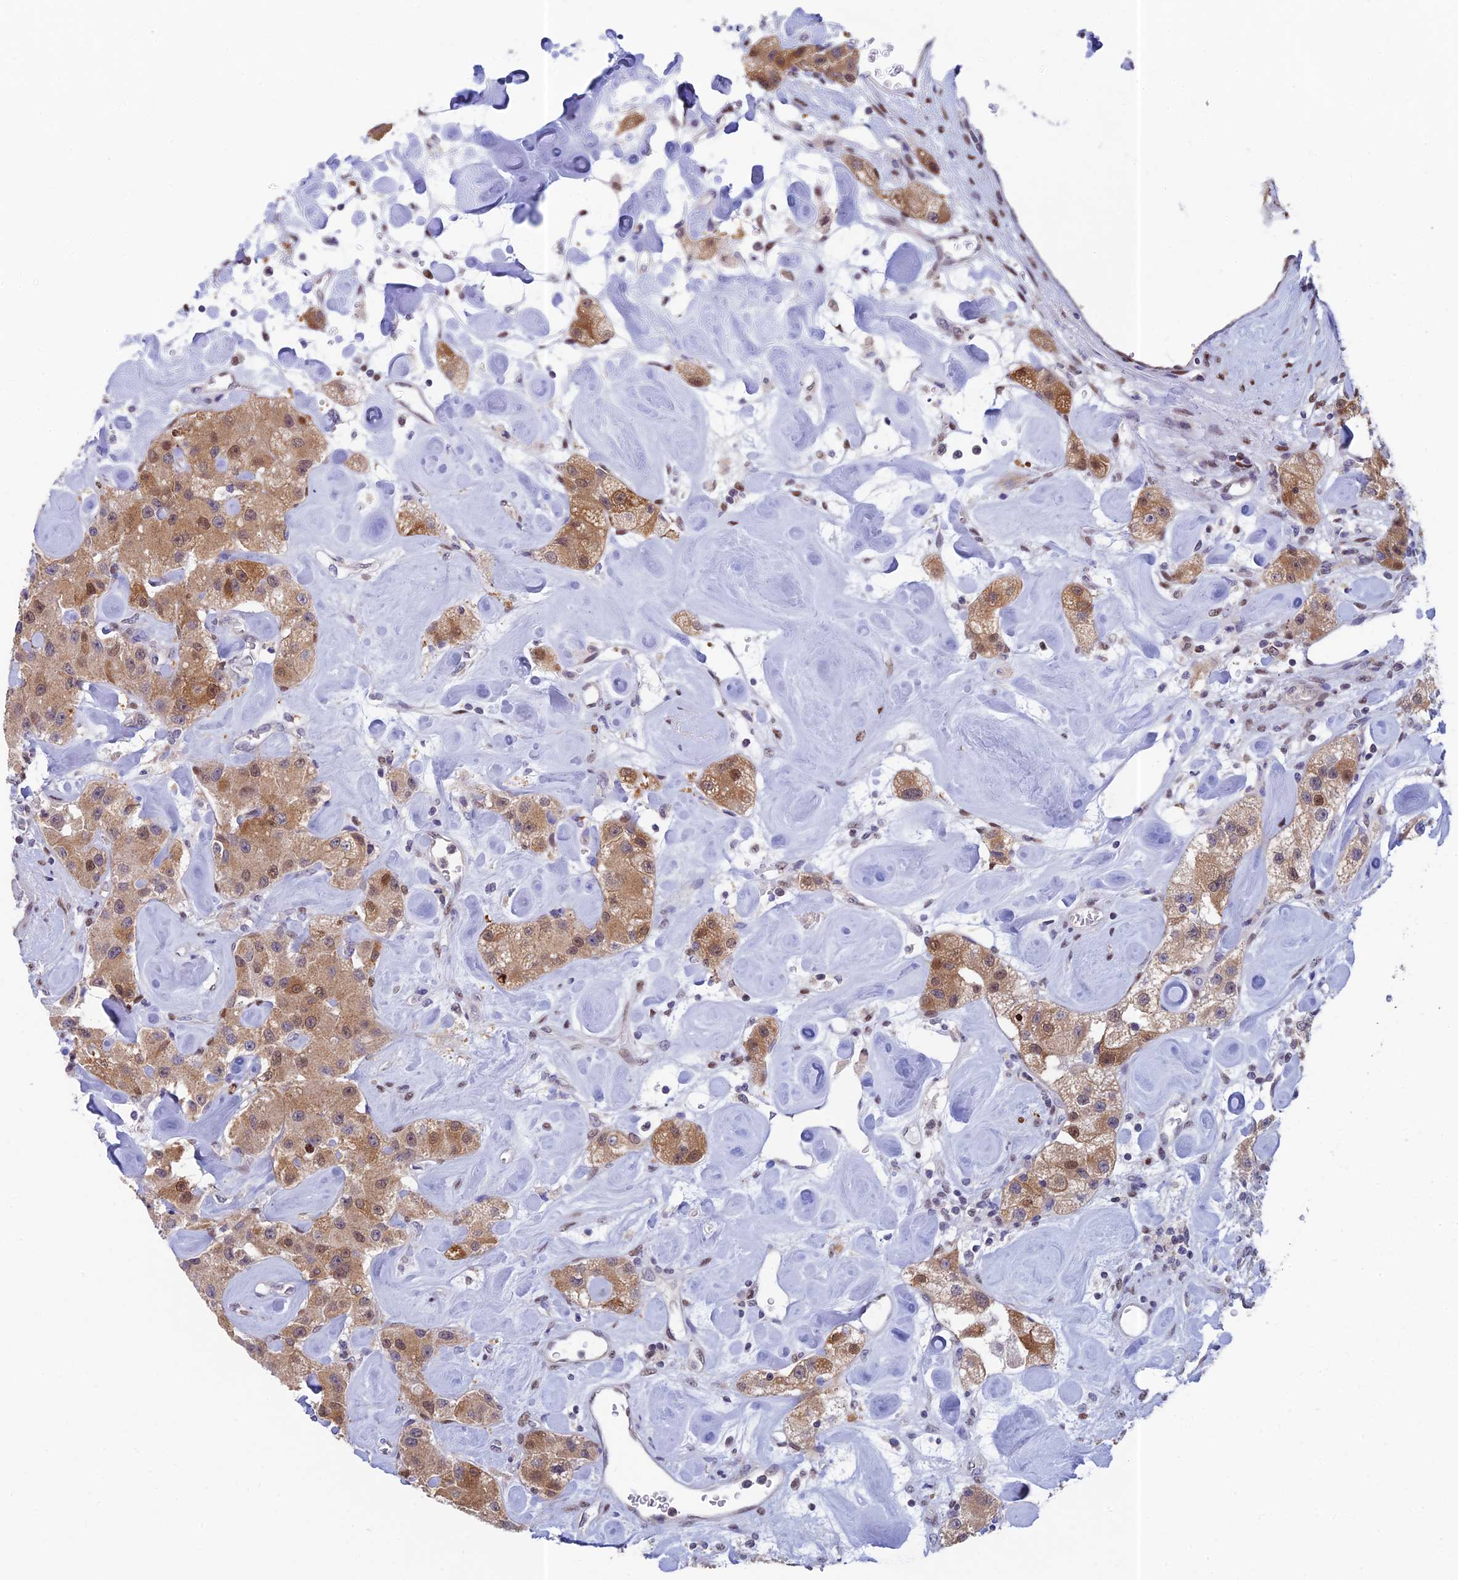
{"staining": {"intensity": "moderate", "quantity": ">75%", "location": "cytoplasmic/membranous,nuclear"}, "tissue": "carcinoid", "cell_type": "Tumor cells", "image_type": "cancer", "snomed": [{"axis": "morphology", "description": "Carcinoid, malignant, NOS"}, {"axis": "topography", "description": "Pancreas"}], "caption": "Tumor cells show medium levels of moderate cytoplasmic/membranous and nuclear positivity in approximately >75% of cells in human malignant carcinoid.", "gene": "MRPL17", "patient": {"sex": "male", "age": 41}}